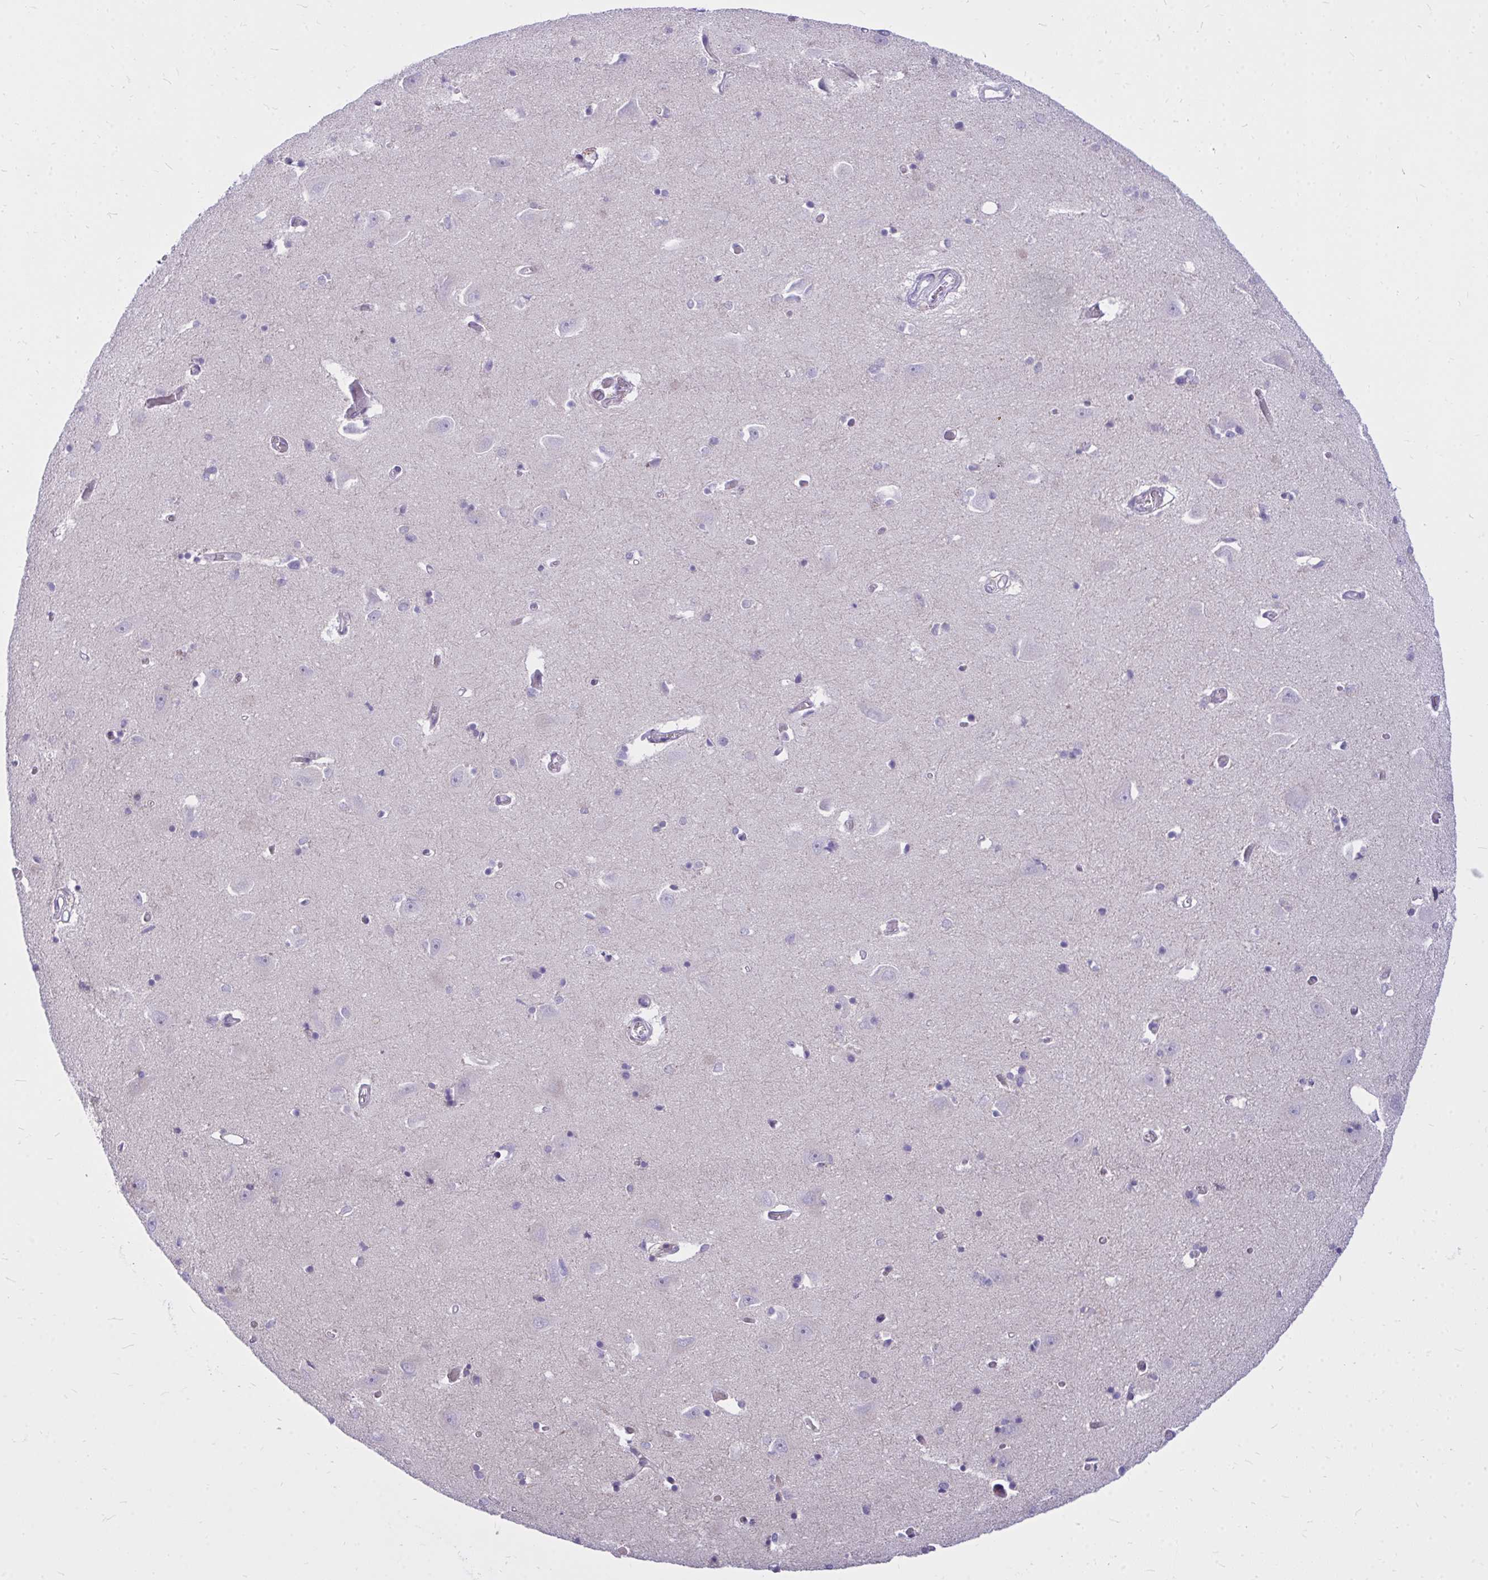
{"staining": {"intensity": "negative", "quantity": "none", "location": "none"}, "tissue": "caudate", "cell_type": "Glial cells", "image_type": "normal", "snomed": [{"axis": "morphology", "description": "Normal tissue, NOS"}, {"axis": "topography", "description": "Lateral ventricle wall"}, {"axis": "topography", "description": "Hippocampus"}], "caption": "Glial cells are negative for protein expression in unremarkable human caudate.", "gene": "ZSCAN25", "patient": {"sex": "female", "age": 63}}